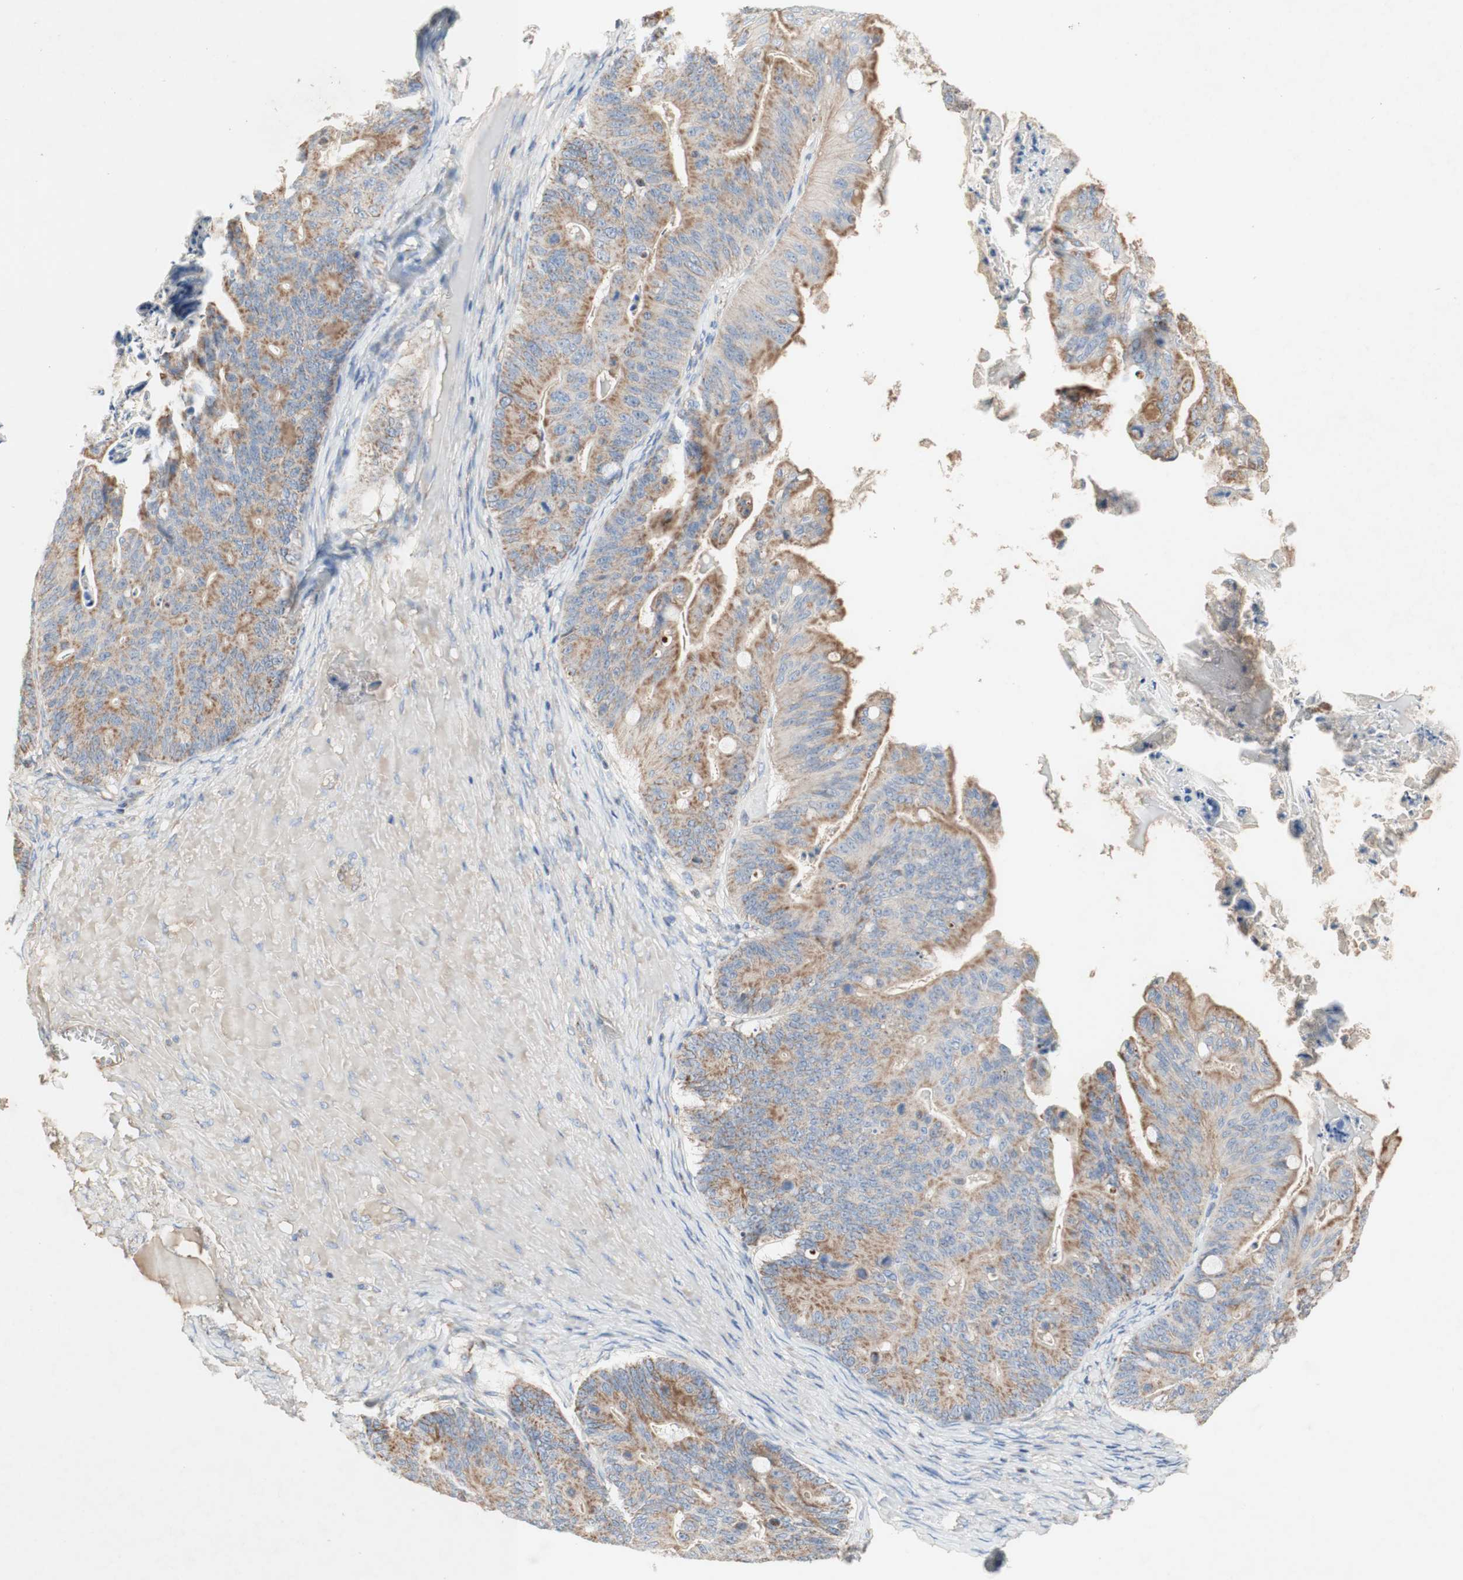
{"staining": {"intensity": "moderate", "quantity": ">75%", "location": "cytoplasmic/membranous"}, "tissue": "ovarian cancer", "cell_type": "Tumor cells", "image_type": "cancer", "snomed": [{"axis": "morphology", "description": "Cystadenocarcinoma, mucinous, NOS"}, {"axis": "topography", "description": "Ovary"}], "caption": "Human mucinous cystadenocarcinoma (ovarian) stained with a protein marker demonstrates moderate staining in tumor cells.", "gene": "SDHB", "patient": {"sex": "female", "age": 37}}